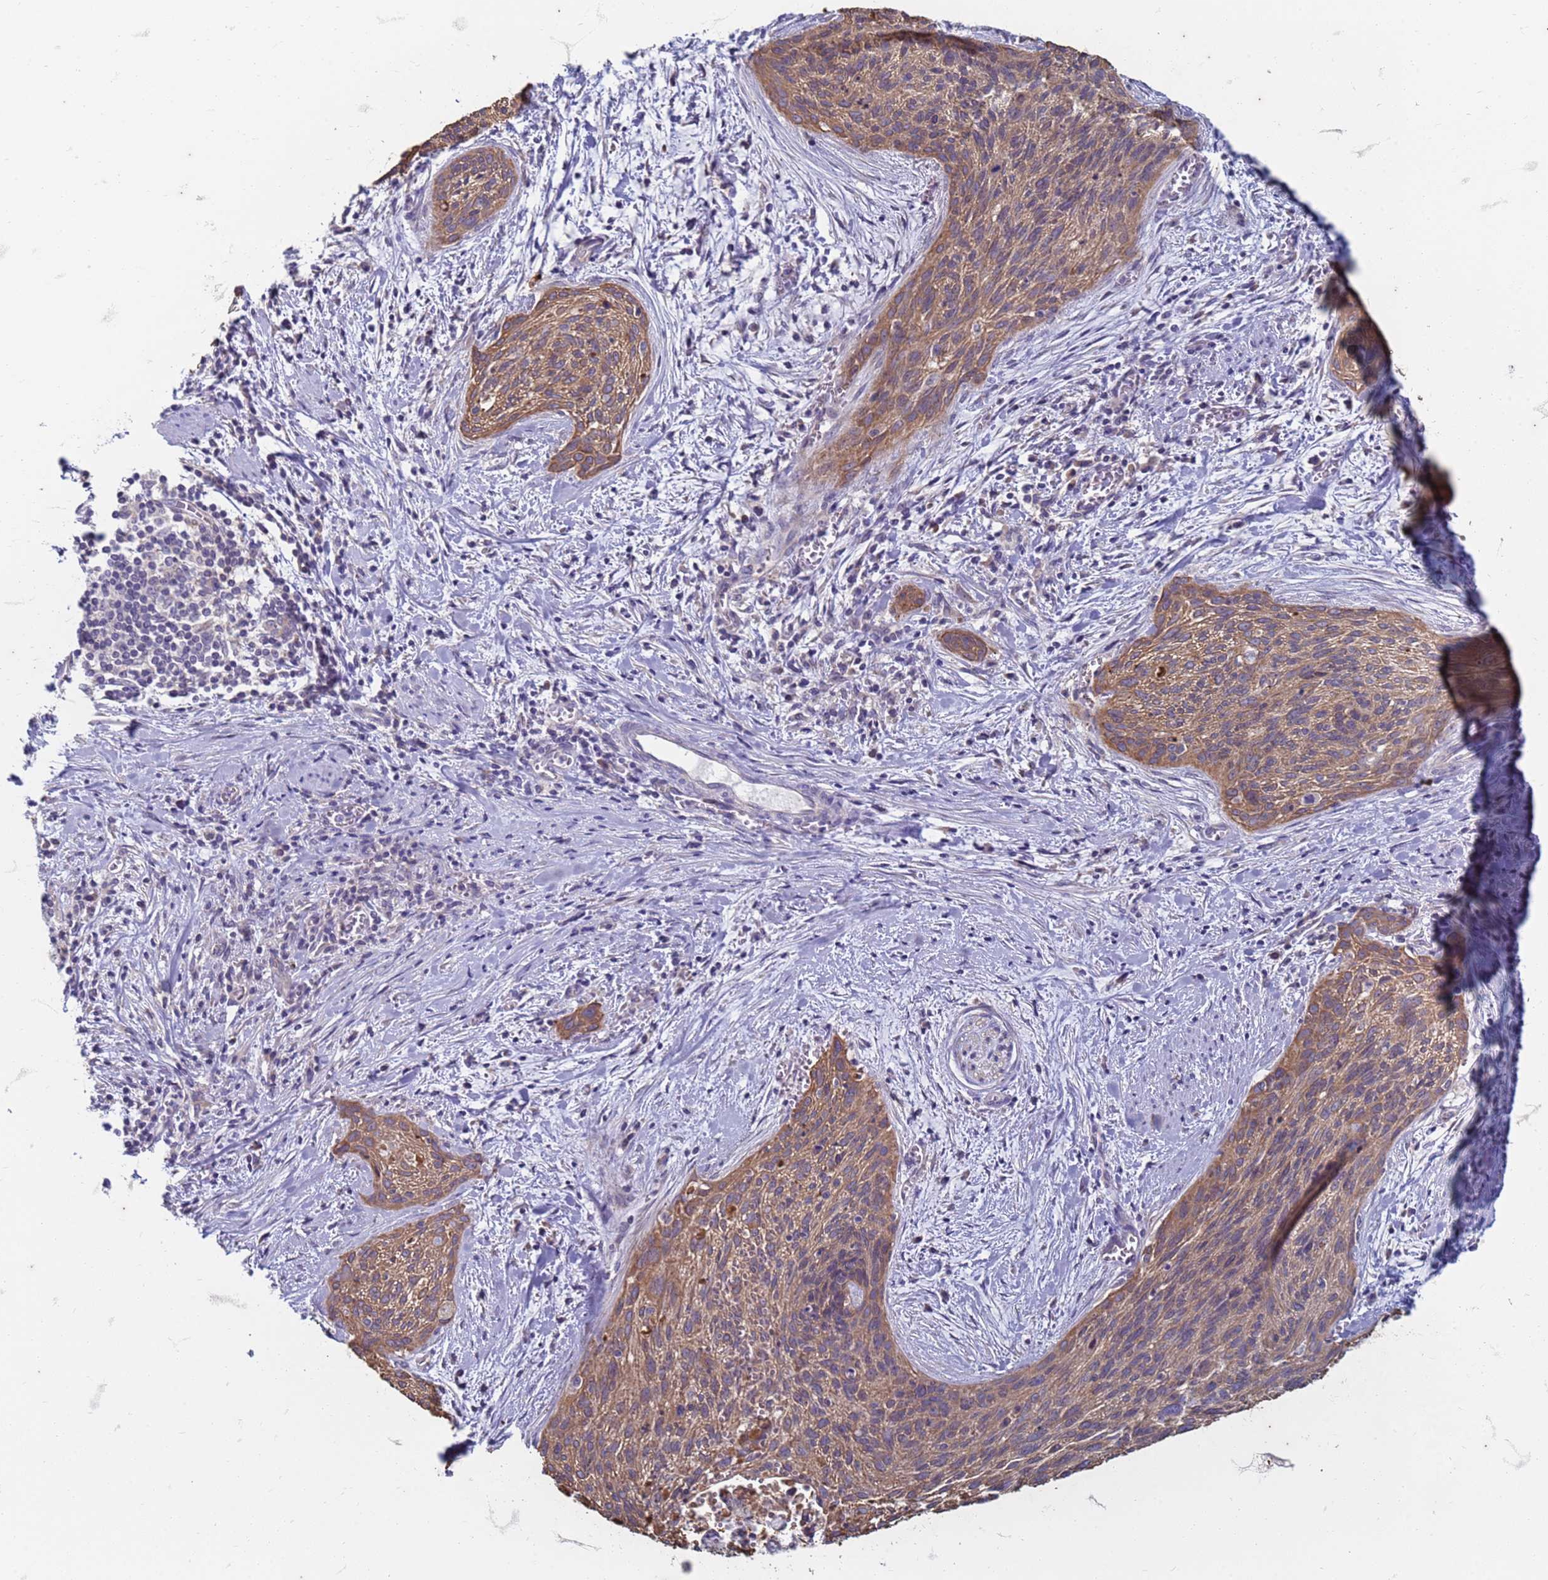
{"staining": {"intensity": "moderate", "quantity": ">75%", "location": "cytoplasmic/membranous"}, "tissue": "cervical cancer", "cell_type": "Tumor cells", "image_type": "cancer", "snomed": [{"axis": "morphology", "description": "Squamous cell carcinoma, NOS"}, {"axis": "topography", "description": "Cervix"}], "caption": "High-magnification brightfield microscopy of cervical squamous cell carcinoma stained with DAB (3,3'-diaminobenzidine) (brown) and counterstained with hematoxylin (blue). tumor cells exhibit moderate cytoplasmic/membranous staining is identified in approximately>75% of cells. (DAB (3,3'-diaminobenzidine) IHC, brown staining for protein, blue staining for nuclei).", "gene": "SUCO", "patient": {"sex": "female", "age": 55}}